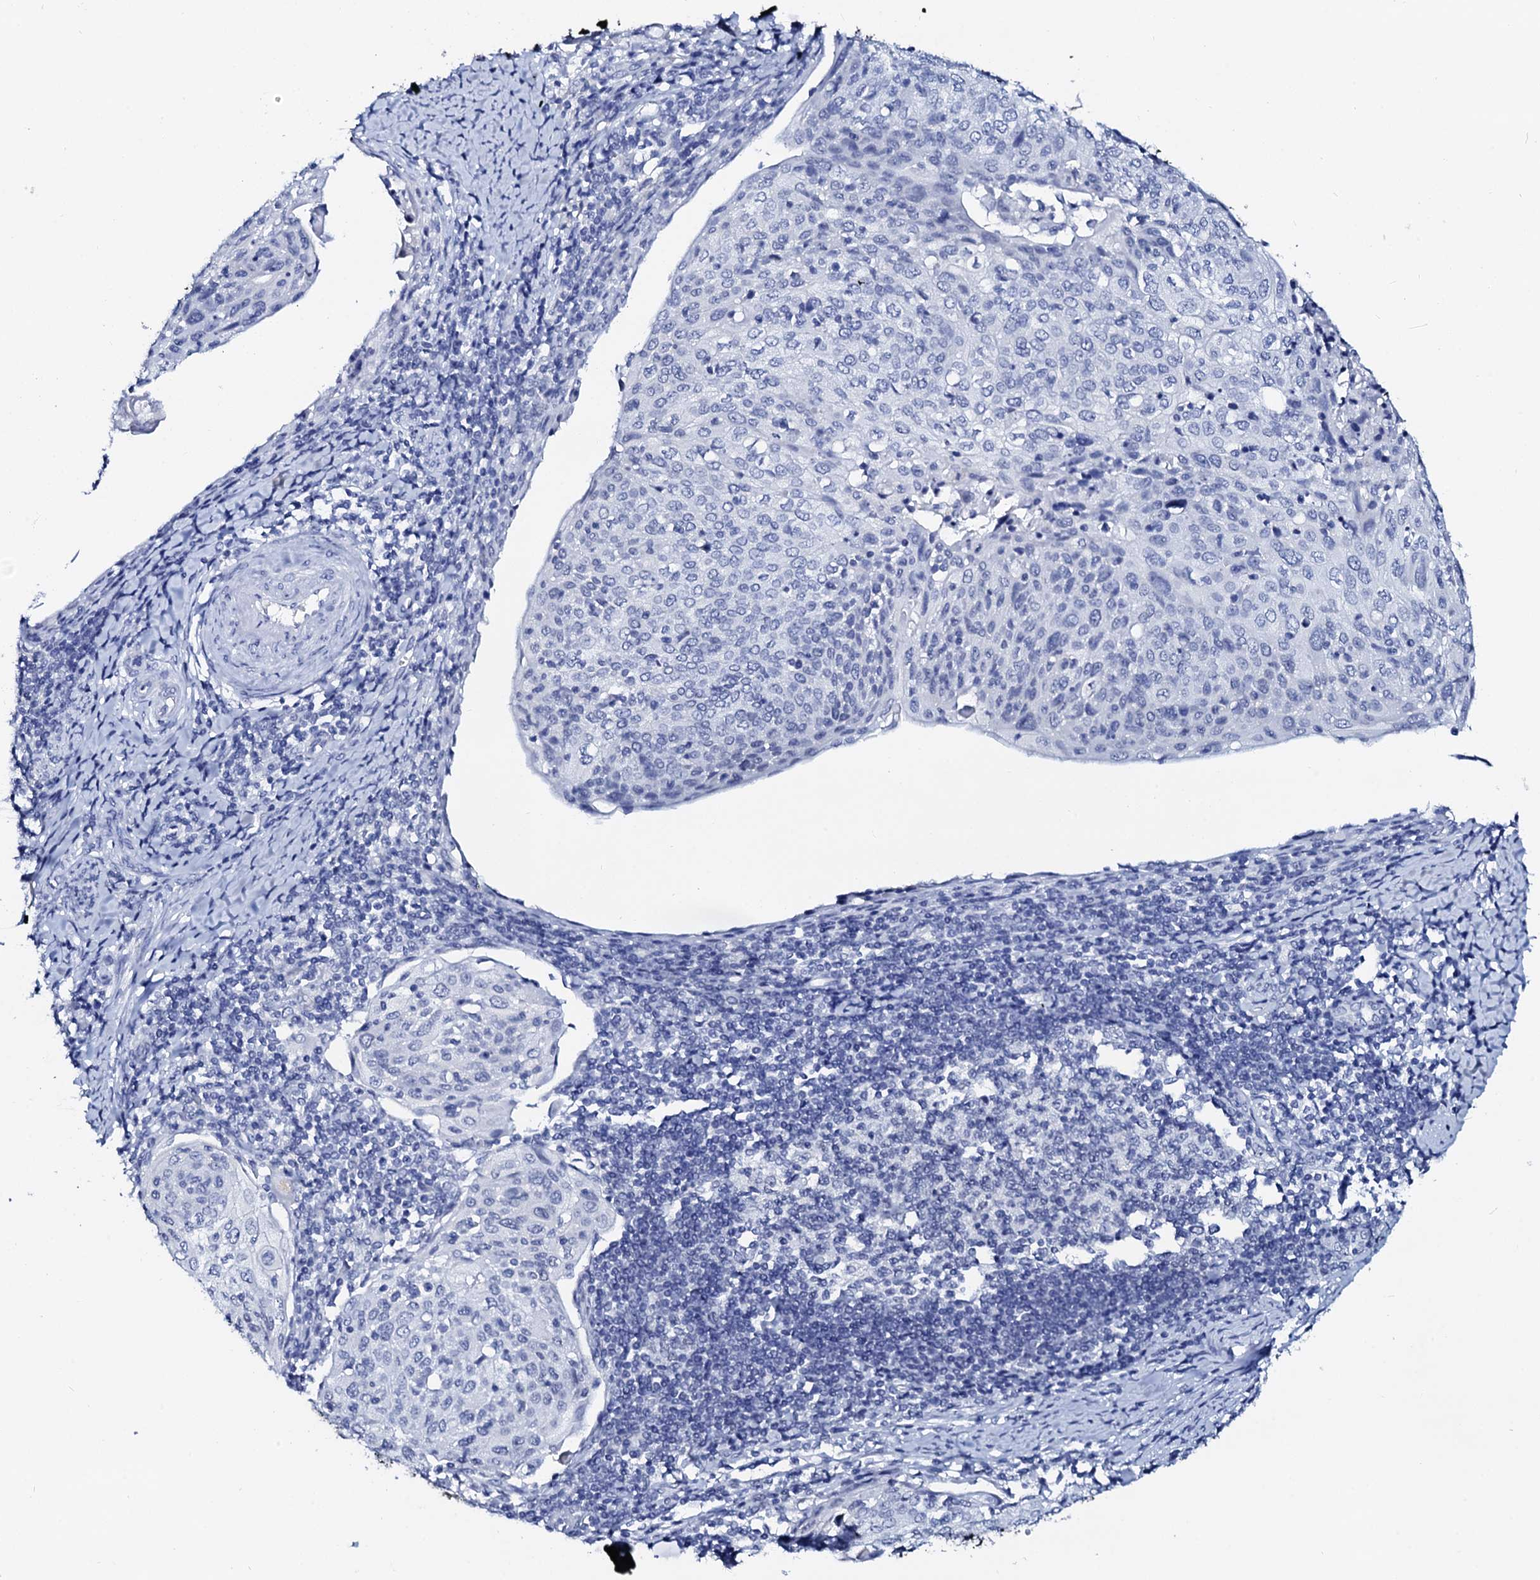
{"staining": {"intensity": "negative", "quantity": "none", "location": "none"}, "tissue": "cervical cancer", "cell_type": "Tumor cells", "image_type": "cancer", "snomed": [{"axis": "morphology", "description": "Squamous cell carcinoma, NOS"}, {"axis": "topography", "description": "Cervix"}], "caption": "Tumor cells show no significant expression in cervical cancer.", "gene": "SPATA19", "patient": {"sex": "female", "age": 67}}